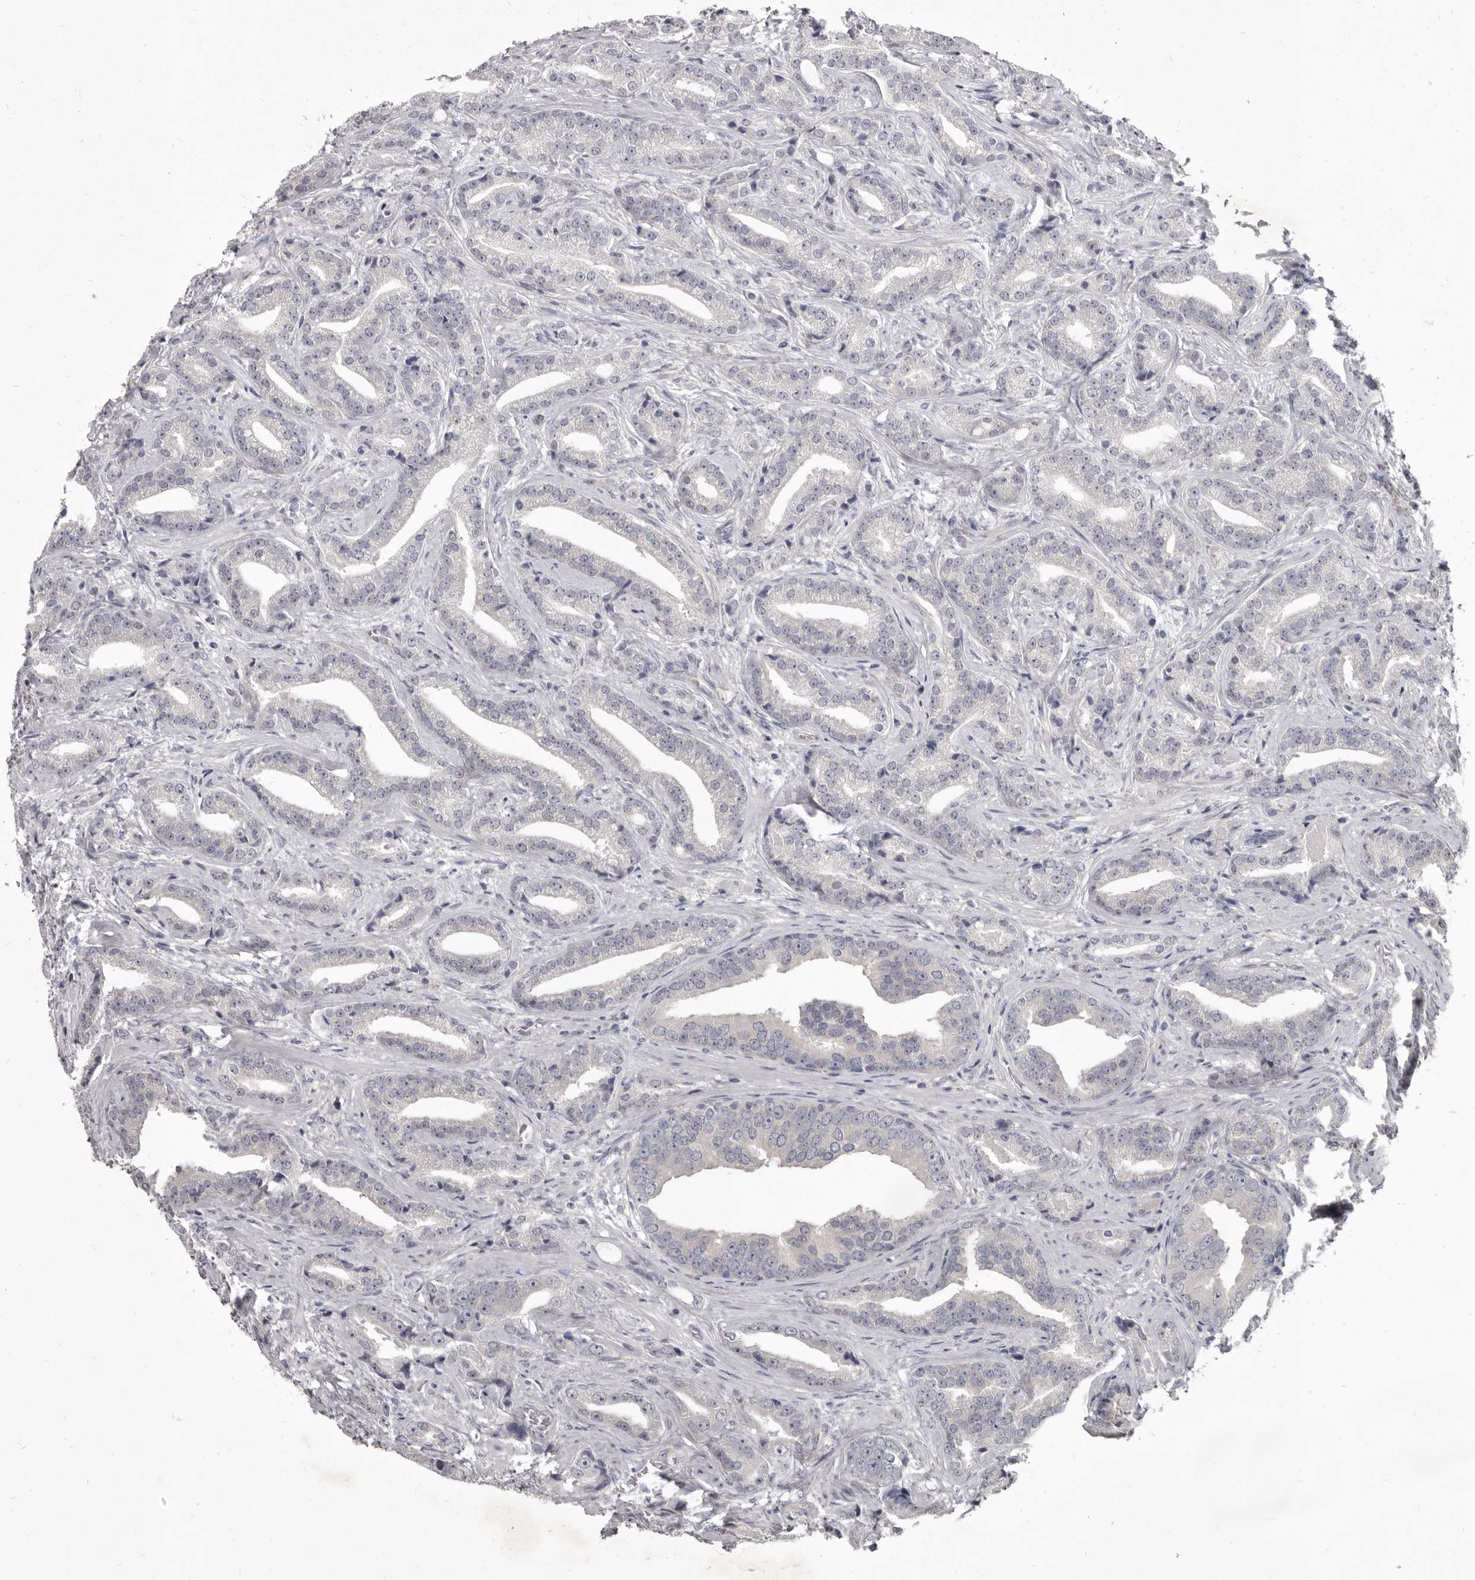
{"staining": {"intensity": "negative", "quantity": "none", "location": "none"}, "tissue": "prostate cancer", "cell_type": "Tumor cells", "image_type": "cancer", "snomed": [{"axis": "morphology", "description": "Adenocarcinoma, Low grade"}, {"axis": "topography", "description": "Prostate"}], "caption": "Immunohistochemical staining of prostate adenocarcinoma (low-grade) displays no significant positivity in tumor cells.", "gene": "GSK3B", "patient": {"sex": "male", "age": 67}}